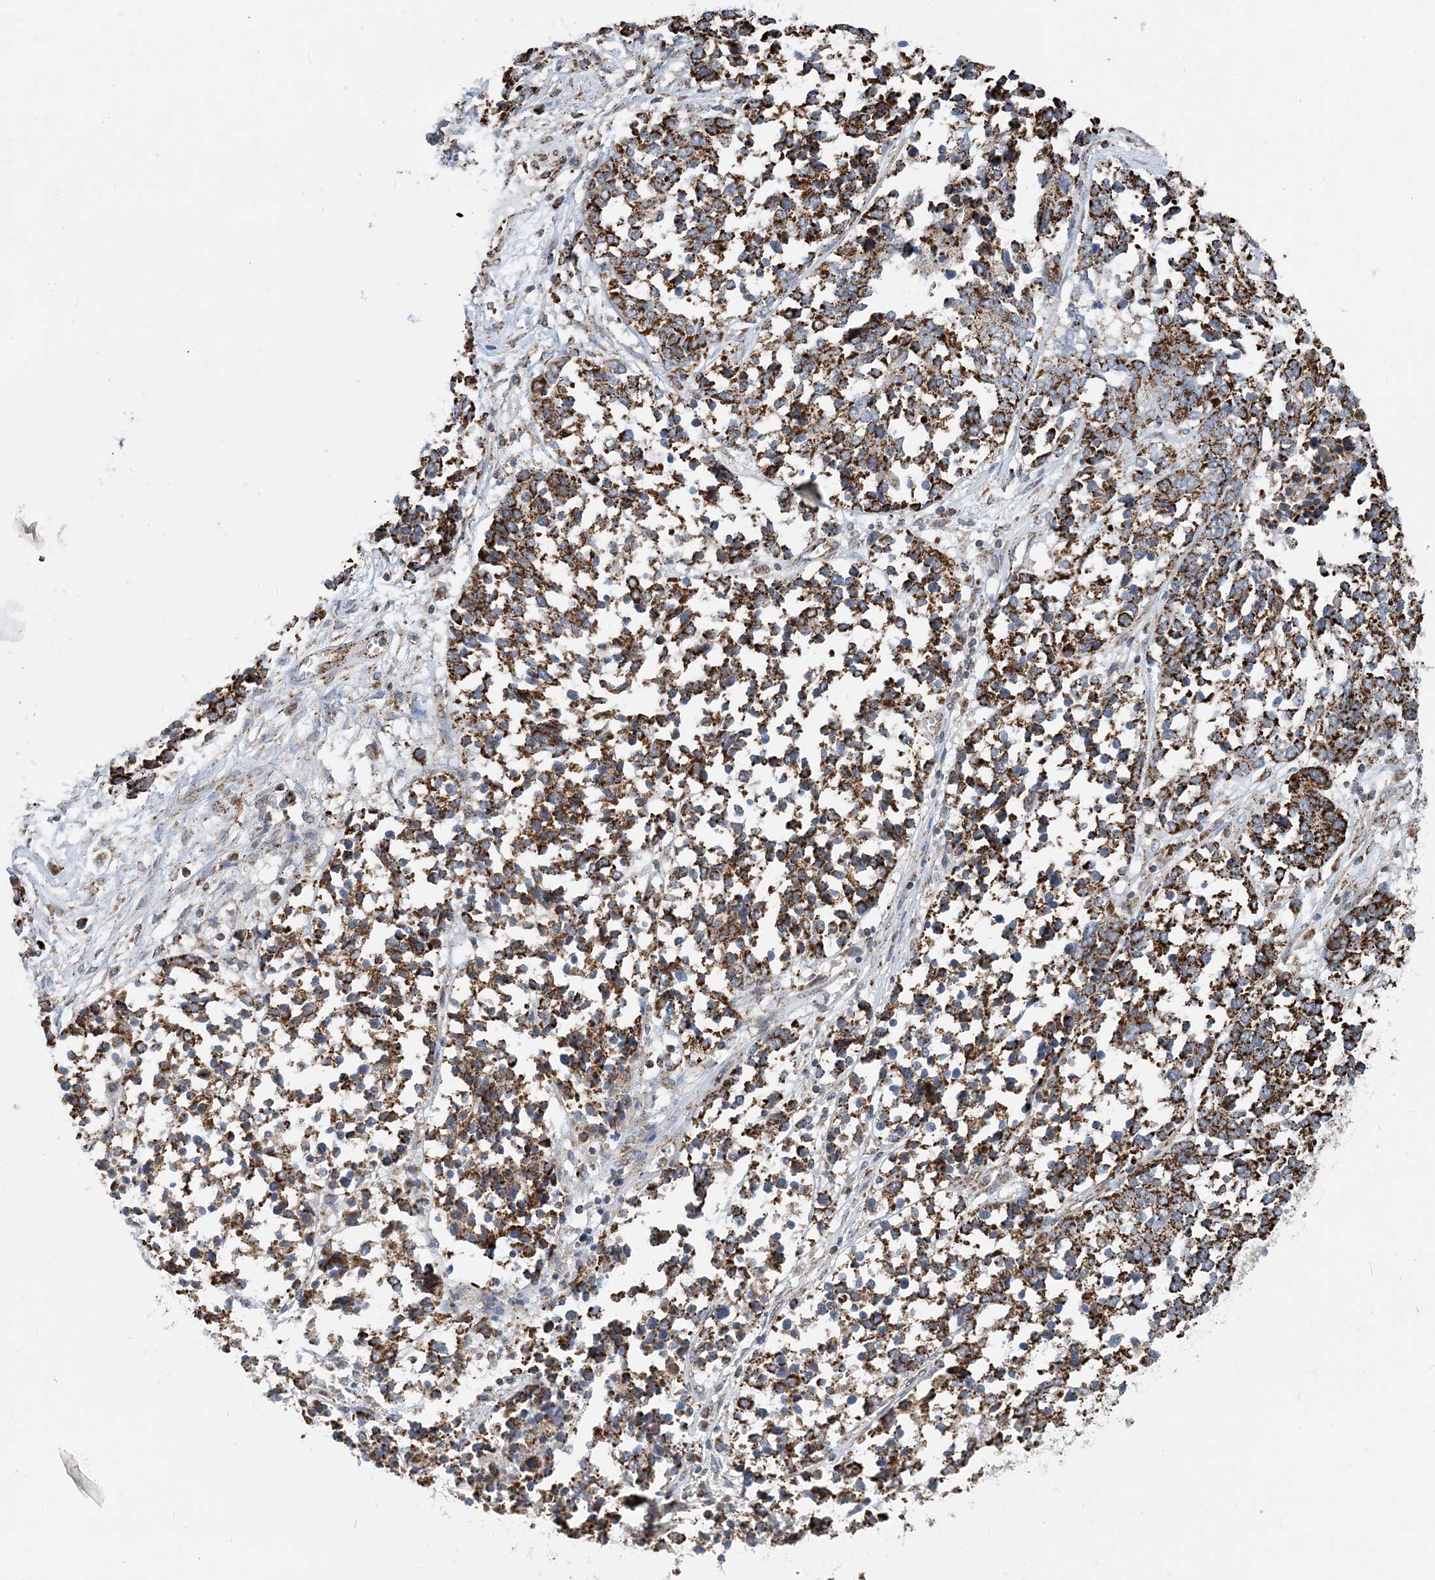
{"staining": {"intensity": "strong", "quantity": ">75%", "location": "cytoplasmic/membranous"}, "tissue": "ovarian cancer", "cell_type": "Tumor cells", "image_type": "cancer", "snomed": [{"axis": "morphology", "description": "Cystadenocarcinoma, serous, NOS"}, {"axis": "topography", "description": "Ovary"}], "caption": "Tumor cells demonstrate strong cytoplasmic/membranous staining in about >75% of cells in ovarian serous cystadenocarcinoma. Using DAB (3,3'-diaminobenzidine) (brown) and hematoxylin (blue) stains, captured at high magnification using brightfield microscopy.", "gene": "PCDHGA1", "patient": {"sex": "female", "age": 44}}